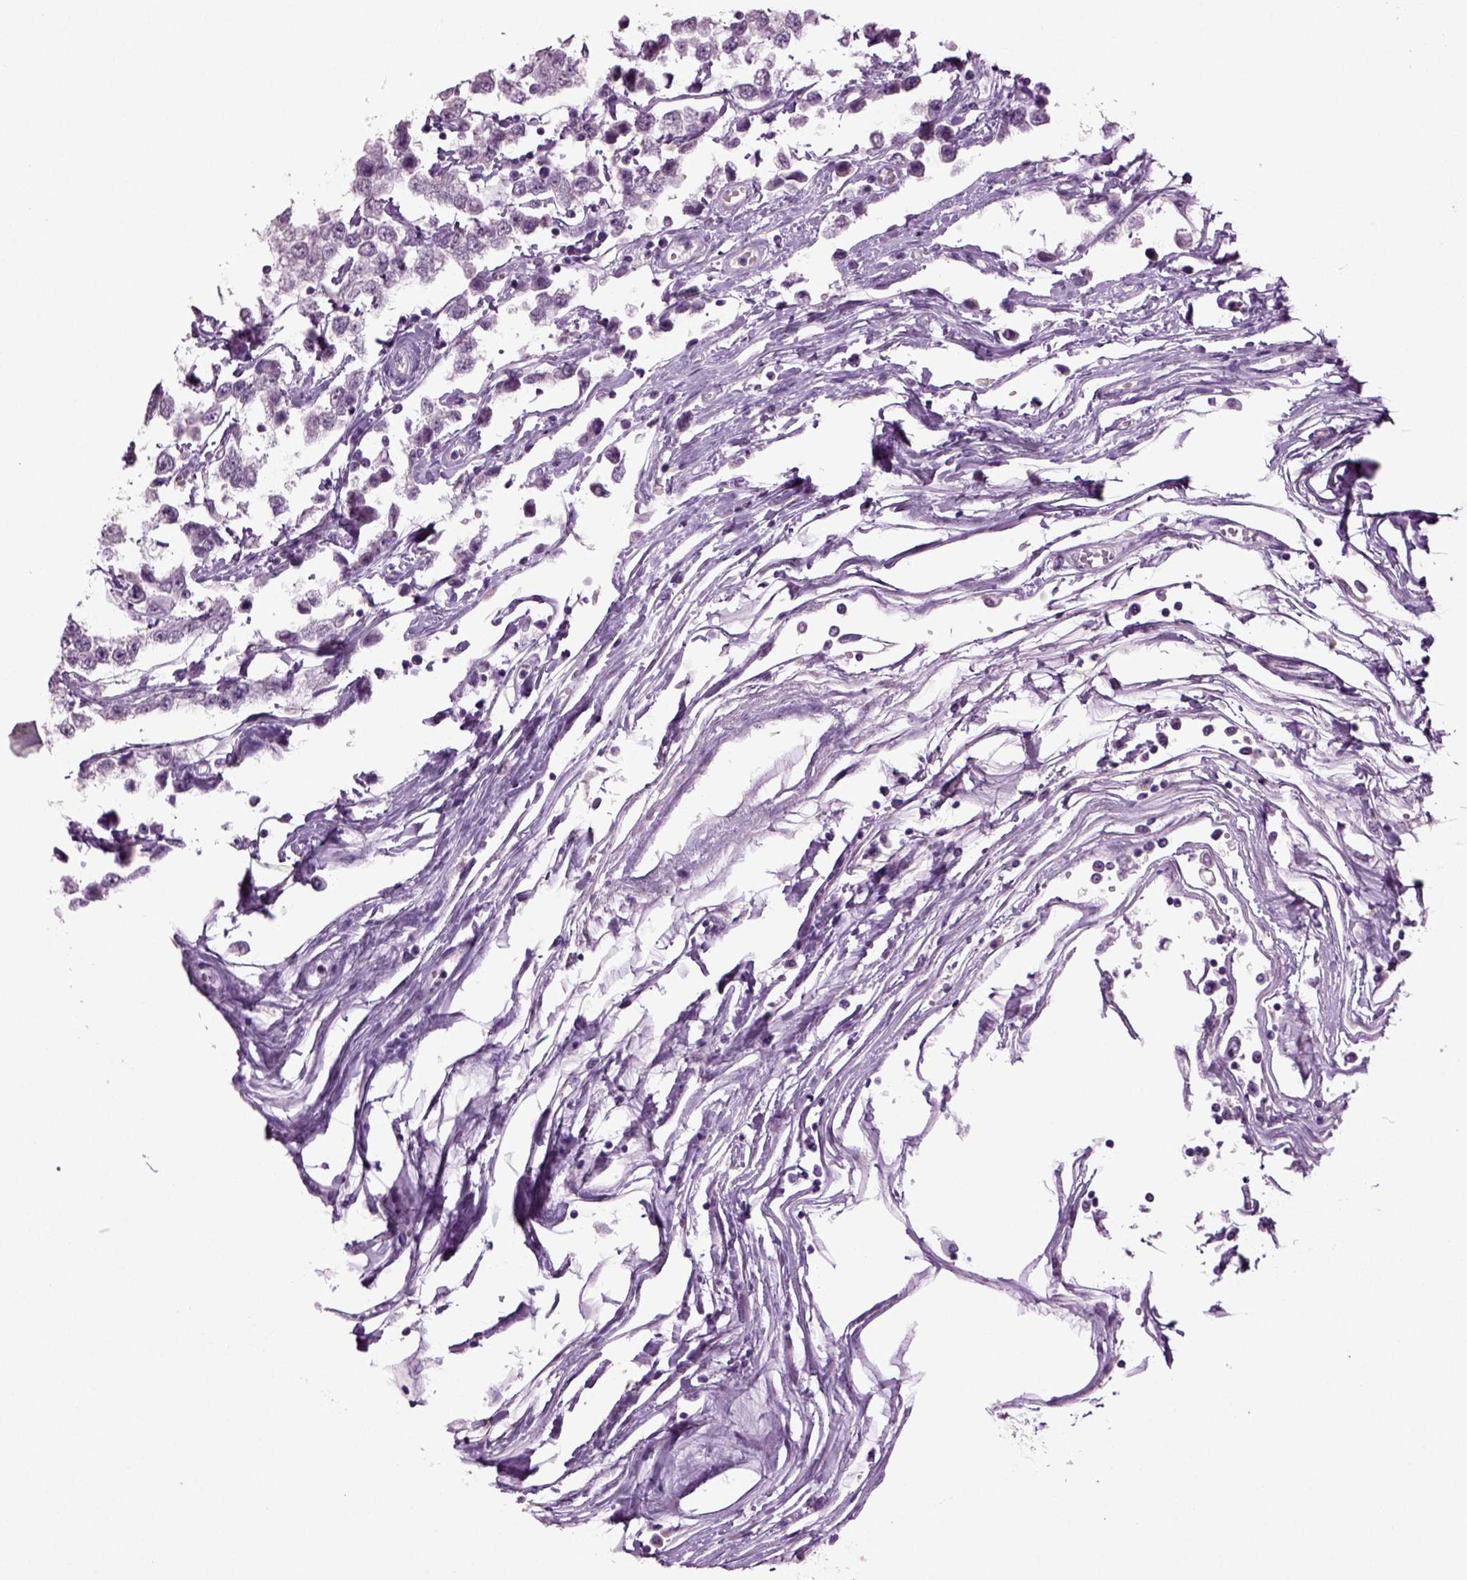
{"staining": {"intensity": "negative", "quantity": "none", "location": "none"}, "tissue": "testis cancer", "cell_type": "Tumor cells", "image_type": "cancer", "snomed": [{"axis": "morphology", "description": "Seminoma, NOS"}, {"axis": "topography", "description": "Testis"}], "caption": "An immunohistochemistry histopathology image of seminoma (testis) is shown. There is no staining in tumor cells of seminoma (testis). The staining is performed using DAB (3,3'-diaminobenzidine) brown chromogen with nuclei counter-stained in using hematoxylin.", "gene": "SLC17A6", "patient": {"sex": "male", "age": 34}}